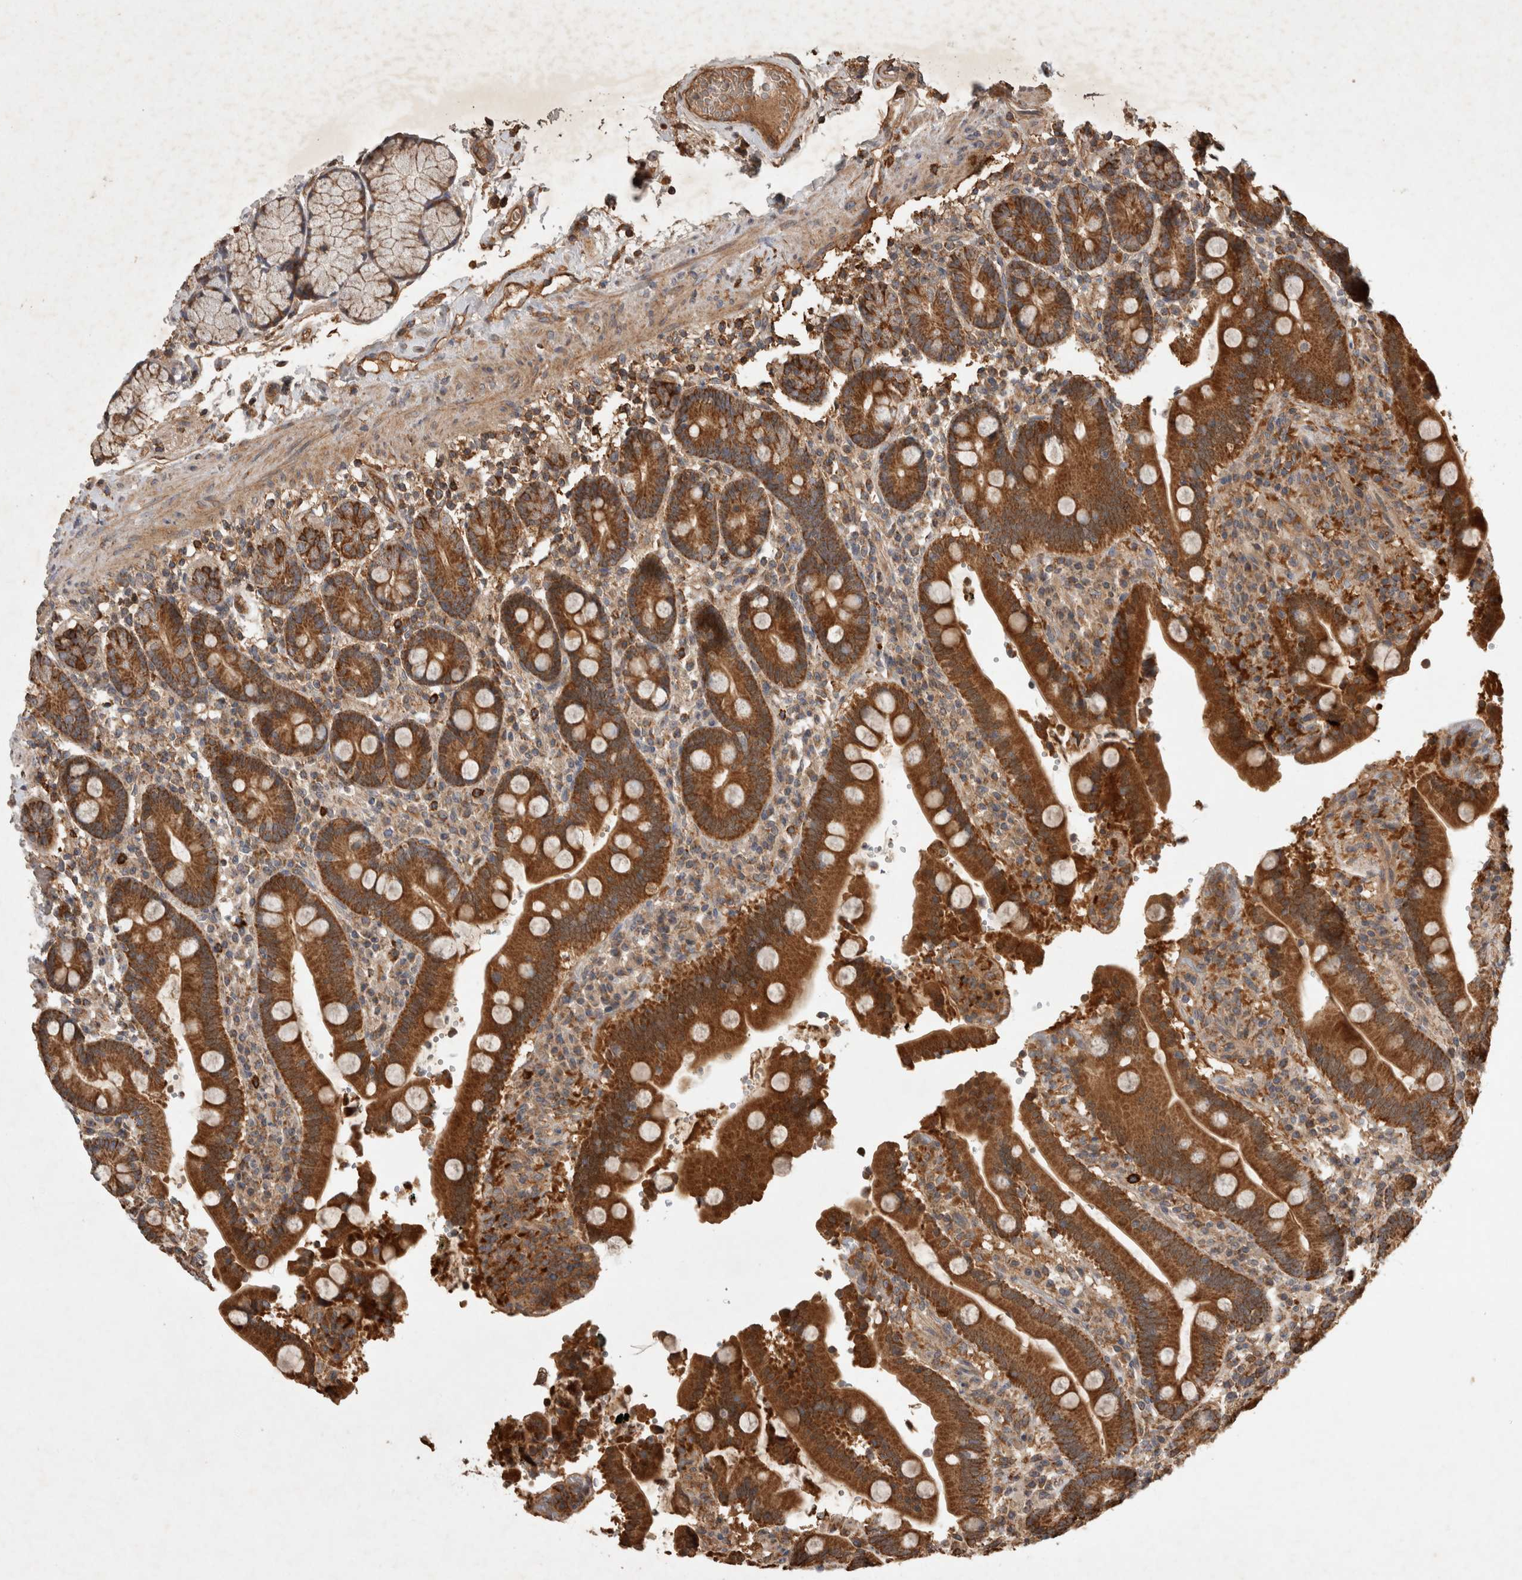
{"staining": {"intensity": "strong", "quantity": ">75%", "location": "cytoplasmic/membranous"}, "tissue": "duodenum", "cell_type": "Glandular cells", "image_type": "normal", "snomed": [{"axis": "morphology", "description": "Normal tissue, NOS"}, {"axis": "topography", "description": "Small intestine, NOS"}], "caption": "Duodenum stained for a protein exhibits strong cytoplasmic/membranous positivity in glandular cells. The protein is stained brown, and the nuclei are stained in blue (DAB IHC with brightfield microscopy, high magnification).", "gene": "SERAC1", "patient": {"sex": "female", "age": 71}}